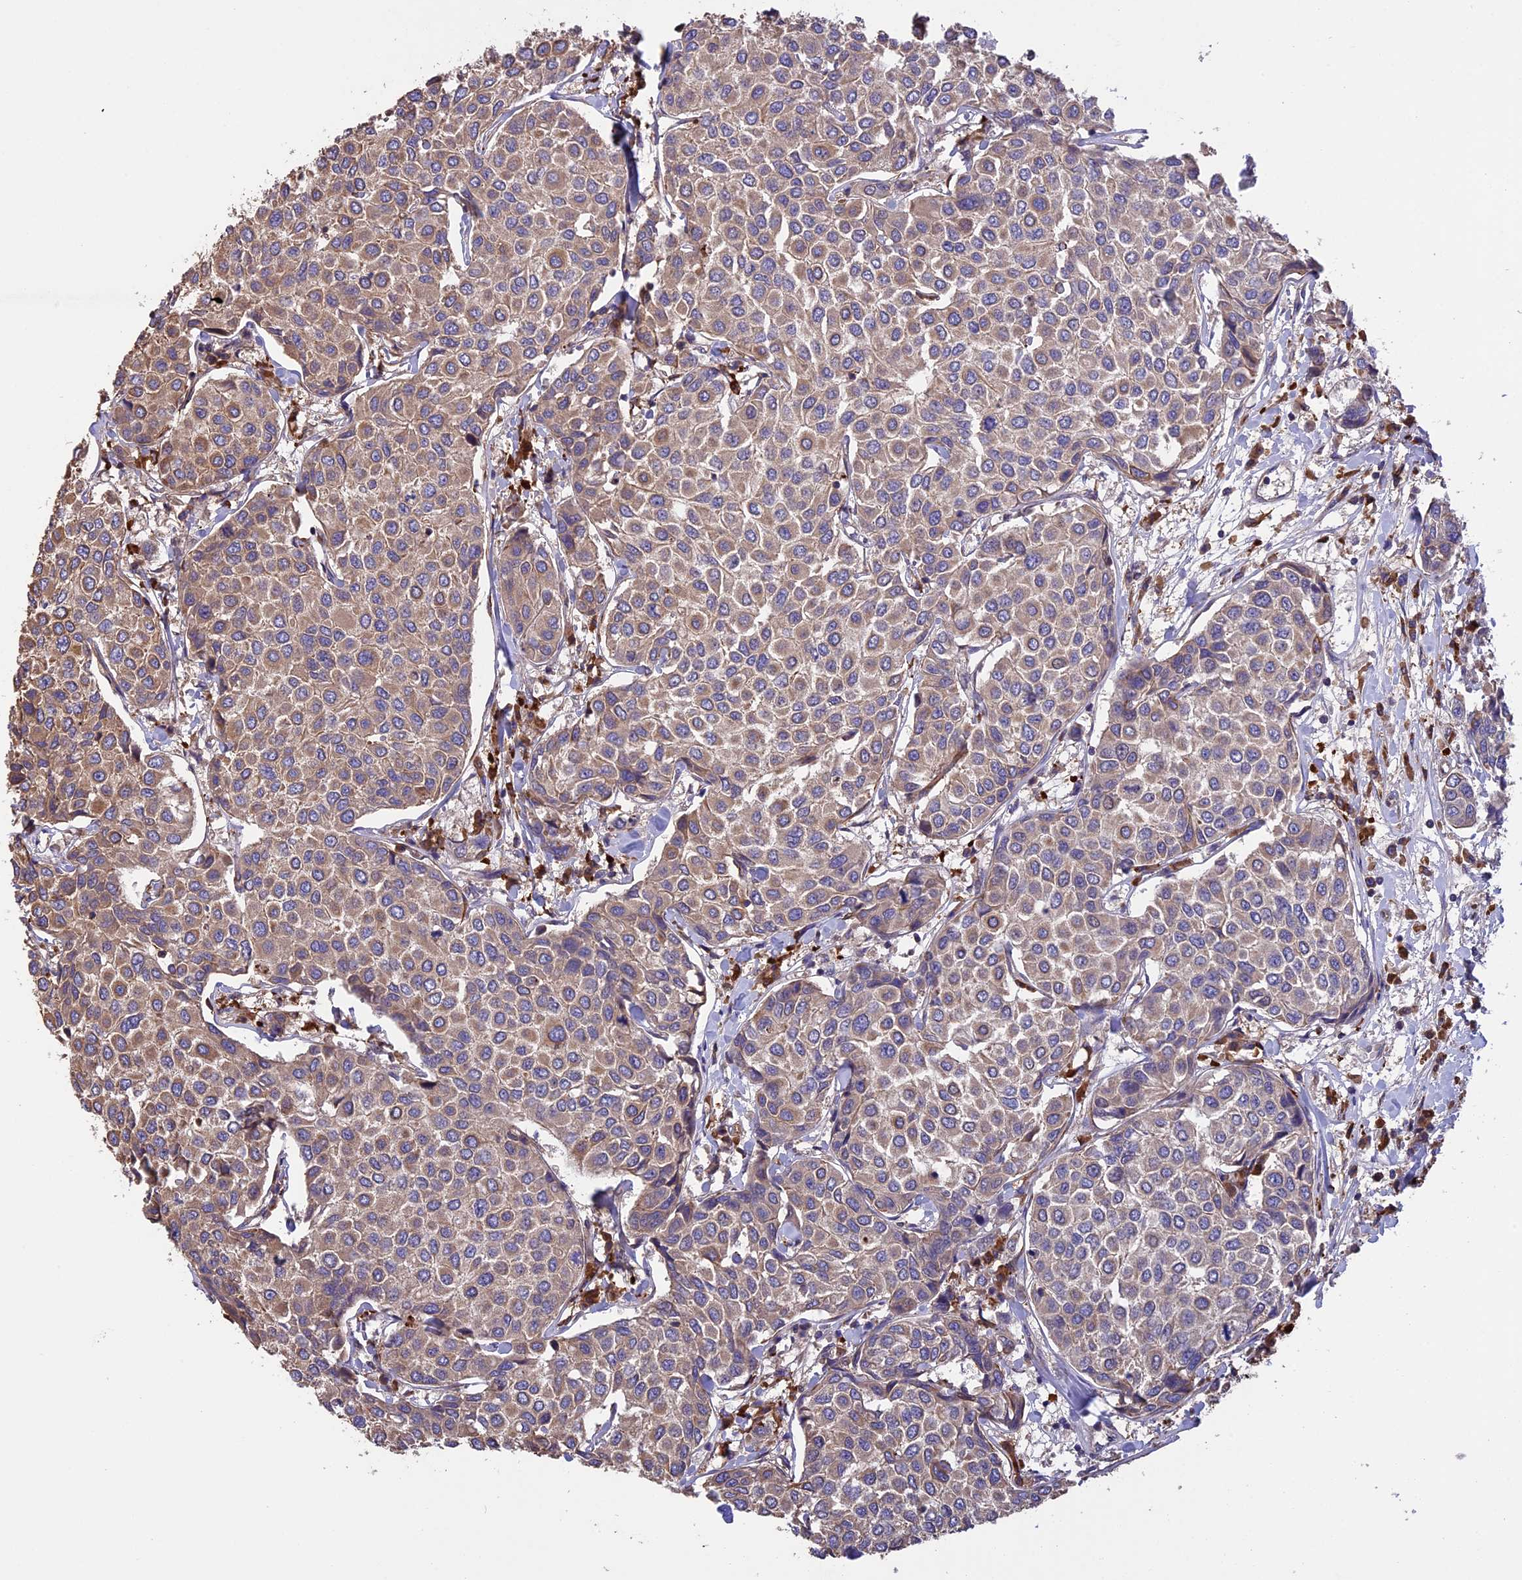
{"staining": {"intensity": "weak", "quantity": "25%-75%", "location": "cytoplasmic/membranous"}, "tissue": "breast cancer", "cell_type": "Tumor cells", "image_type": "cancer", "snomed": [{"axis": "morphology", "description": "Duct carcinoma"}, {"axis": "topography", "description": "Breast"}], "caption": "Breast invasive ductal carcinoma was stained to show a protein in brown. There is low levels of weak cytoplasmic/membranous expression in about 25%-75% of tumor cells. (DAB (3,3'-diaminobenzidine) IHC with brightfield microscopy, high magnification).", "gene": "GAS8", "patient": {"sex": "female", "age": 55}}